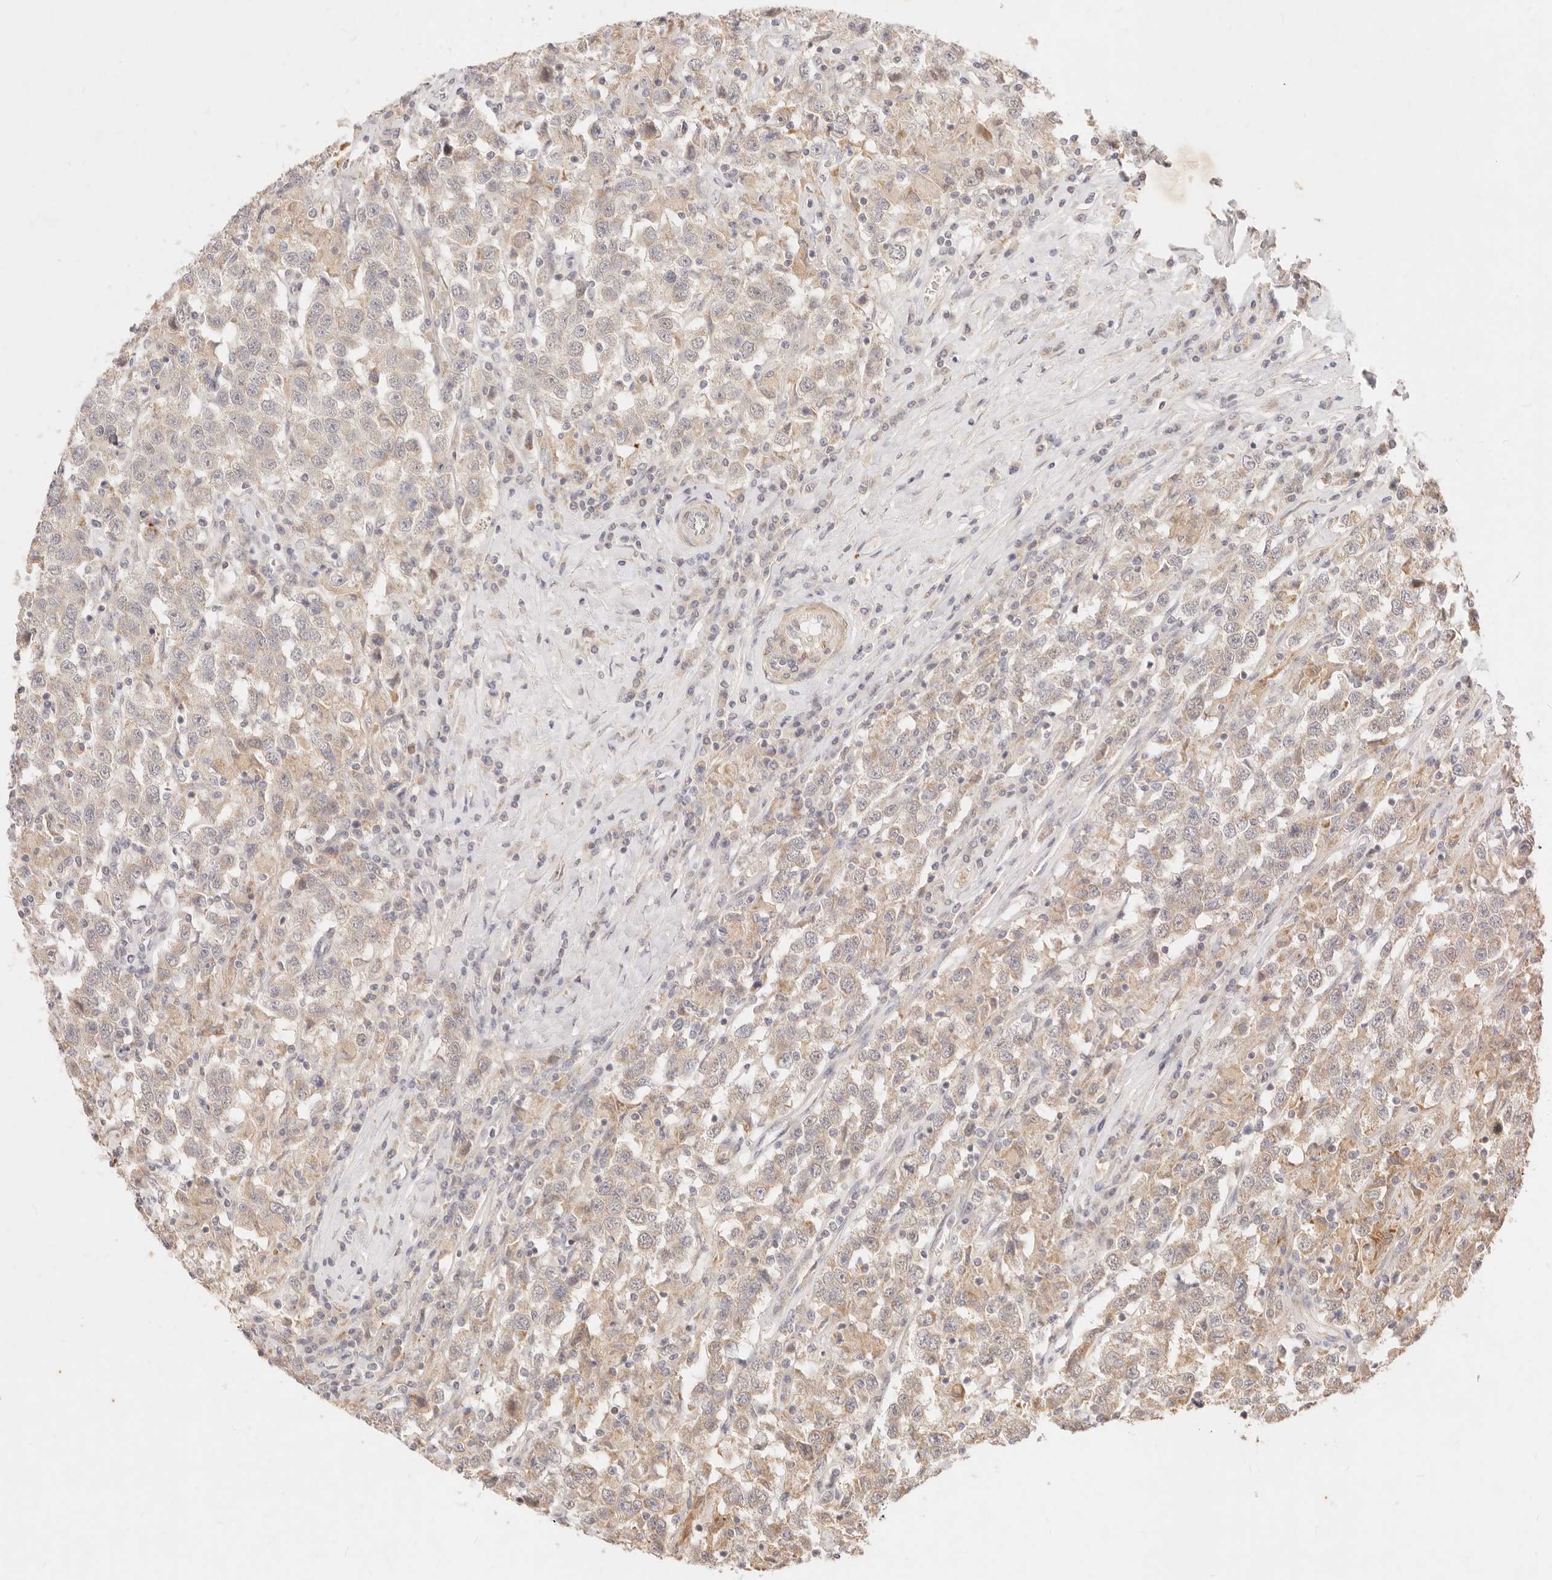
{"staining": {"intensity": "weak", "quantity": "25%-75%", "location": "cytoplasmic/membranous"}, "tissue": "testis cancer", "cell_type": "Tumor cells", "image_type": "cancer", "snomed": [{"axis": "morphology", "description": "Seminoma, NOS"}, {"axis": "topography", "description": "Testis"}], "caption": "Testis cancer stained for a protein (brown) reveals weak cytoplasmic/membranous positive expression in about 25%-75% of tumor cells.", "gene": "RUBCNL", "patient": {"sex": "male", "age": 41}}